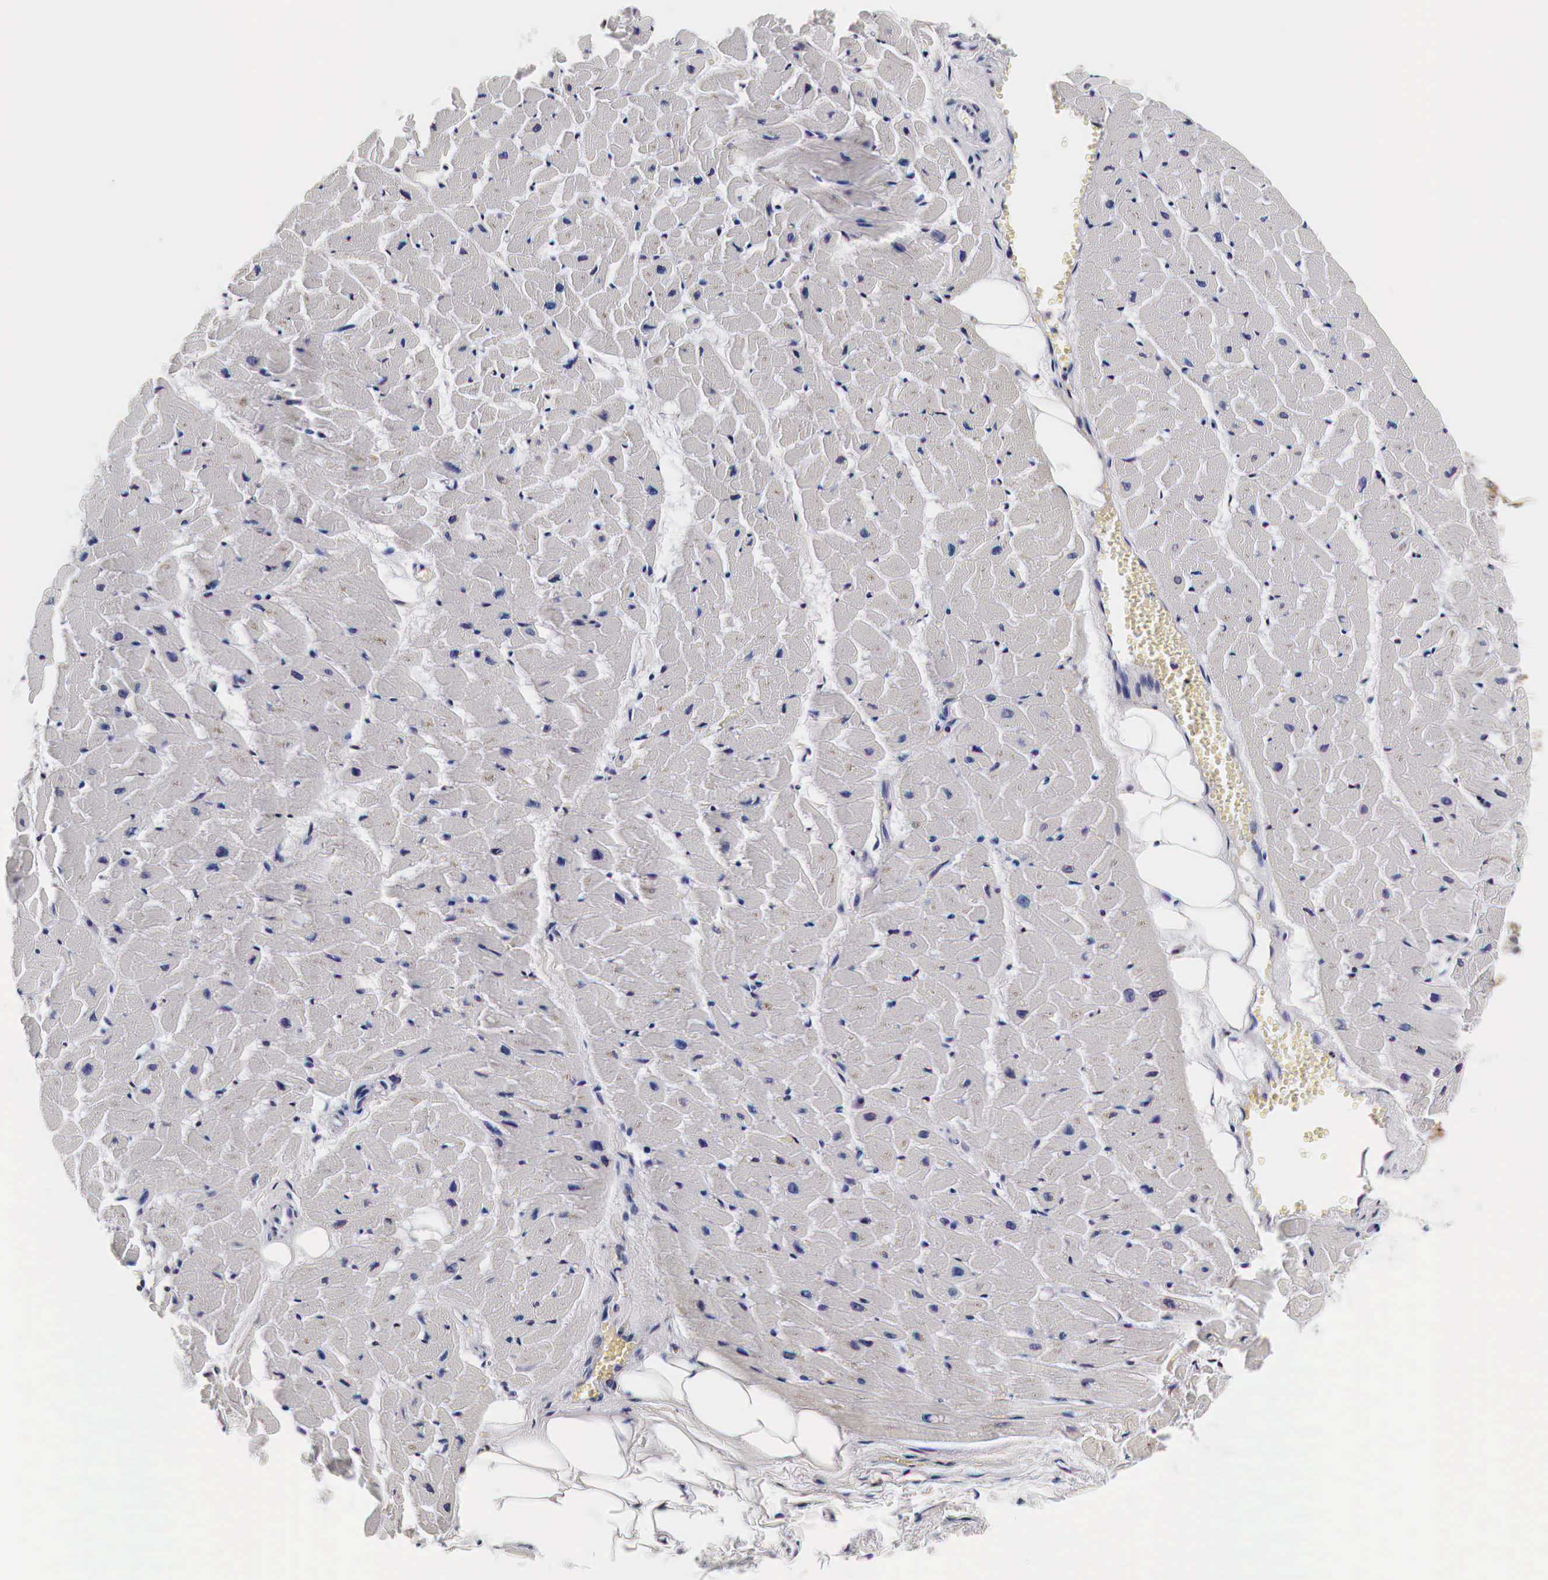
{"staining": {"intensity": "weak", "quantity": "<25%", "location": "cytoplasmic/membranous"}, "tissue": "heart muscle", "cell_type": "Cardiomyocytes", "image_type": "normal", "snomed": [{"axis": "morphology", "description": "Normal tissue, NOS"}, {"axis": "topography", "description": "Heart"}], "caption": "Benign heart muscle was stained to show a protein in brown. There is no significant staining in cardiomyocytes. (DAB (3,3'-diaminobenzidine) immunohistochemistry (IHC) with hematoxylin counter stain).", "gene": "CKAP4", "patient": {"sex": "female", "age": 19}}